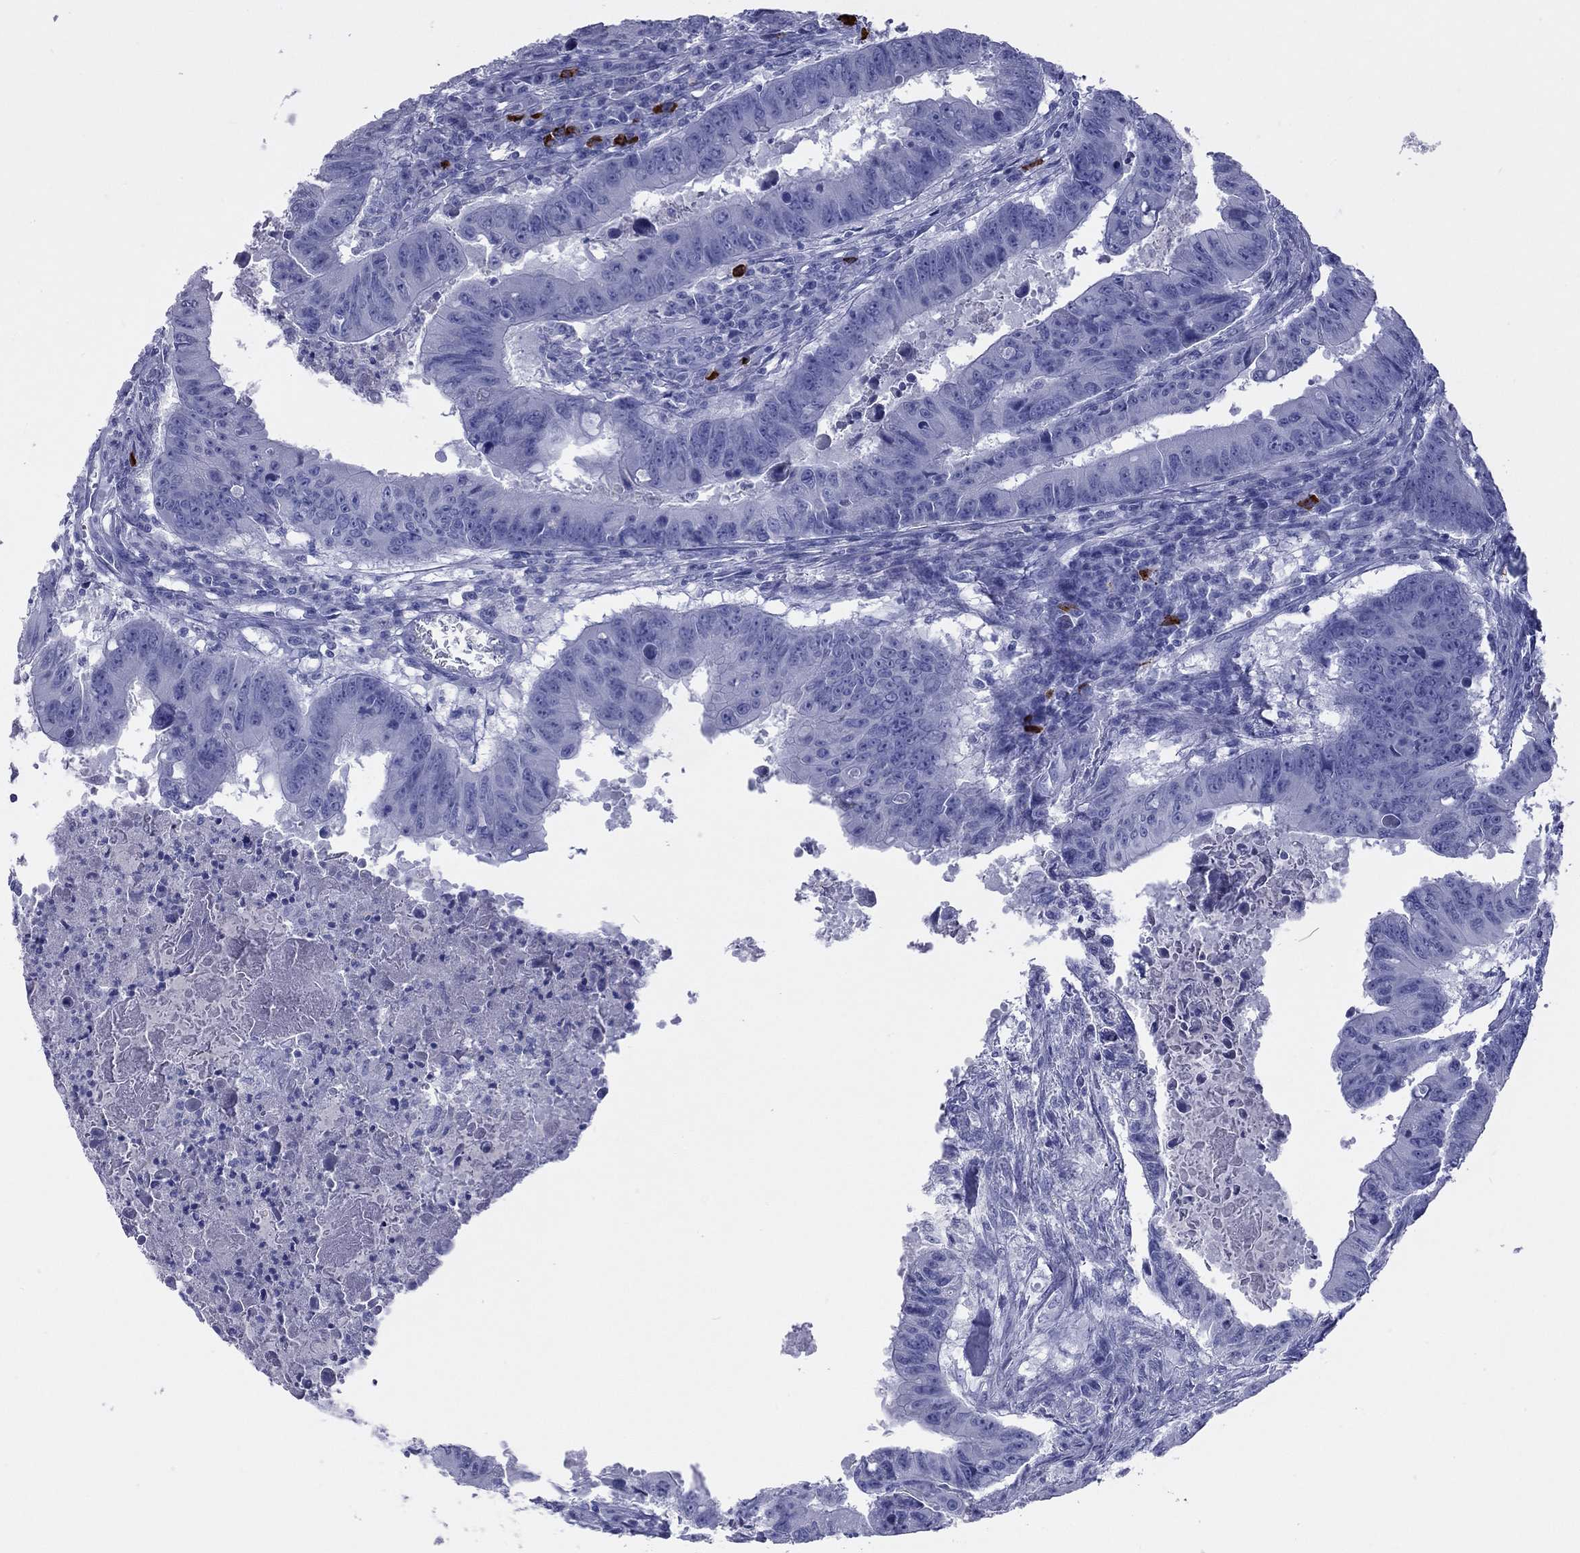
{"staining": {"intensity": "negative", "quantity": "none", "location": "none"}, "tissue": "colorectal cancer", "cell_type": "Tumor cells", "image_type": "cancer", "snomed": [{"axis": "morphology", "description": "Adenocarcinoma, NOS"}, {"axis": "topography", "description": "Colon"}], "caption": "Colorectal adenocarcinoma stained for a protein using IHC demonstrates no expression tumor cells.", "gene": "KLRG1", "patient": {"sex": "female", "age": 87}}